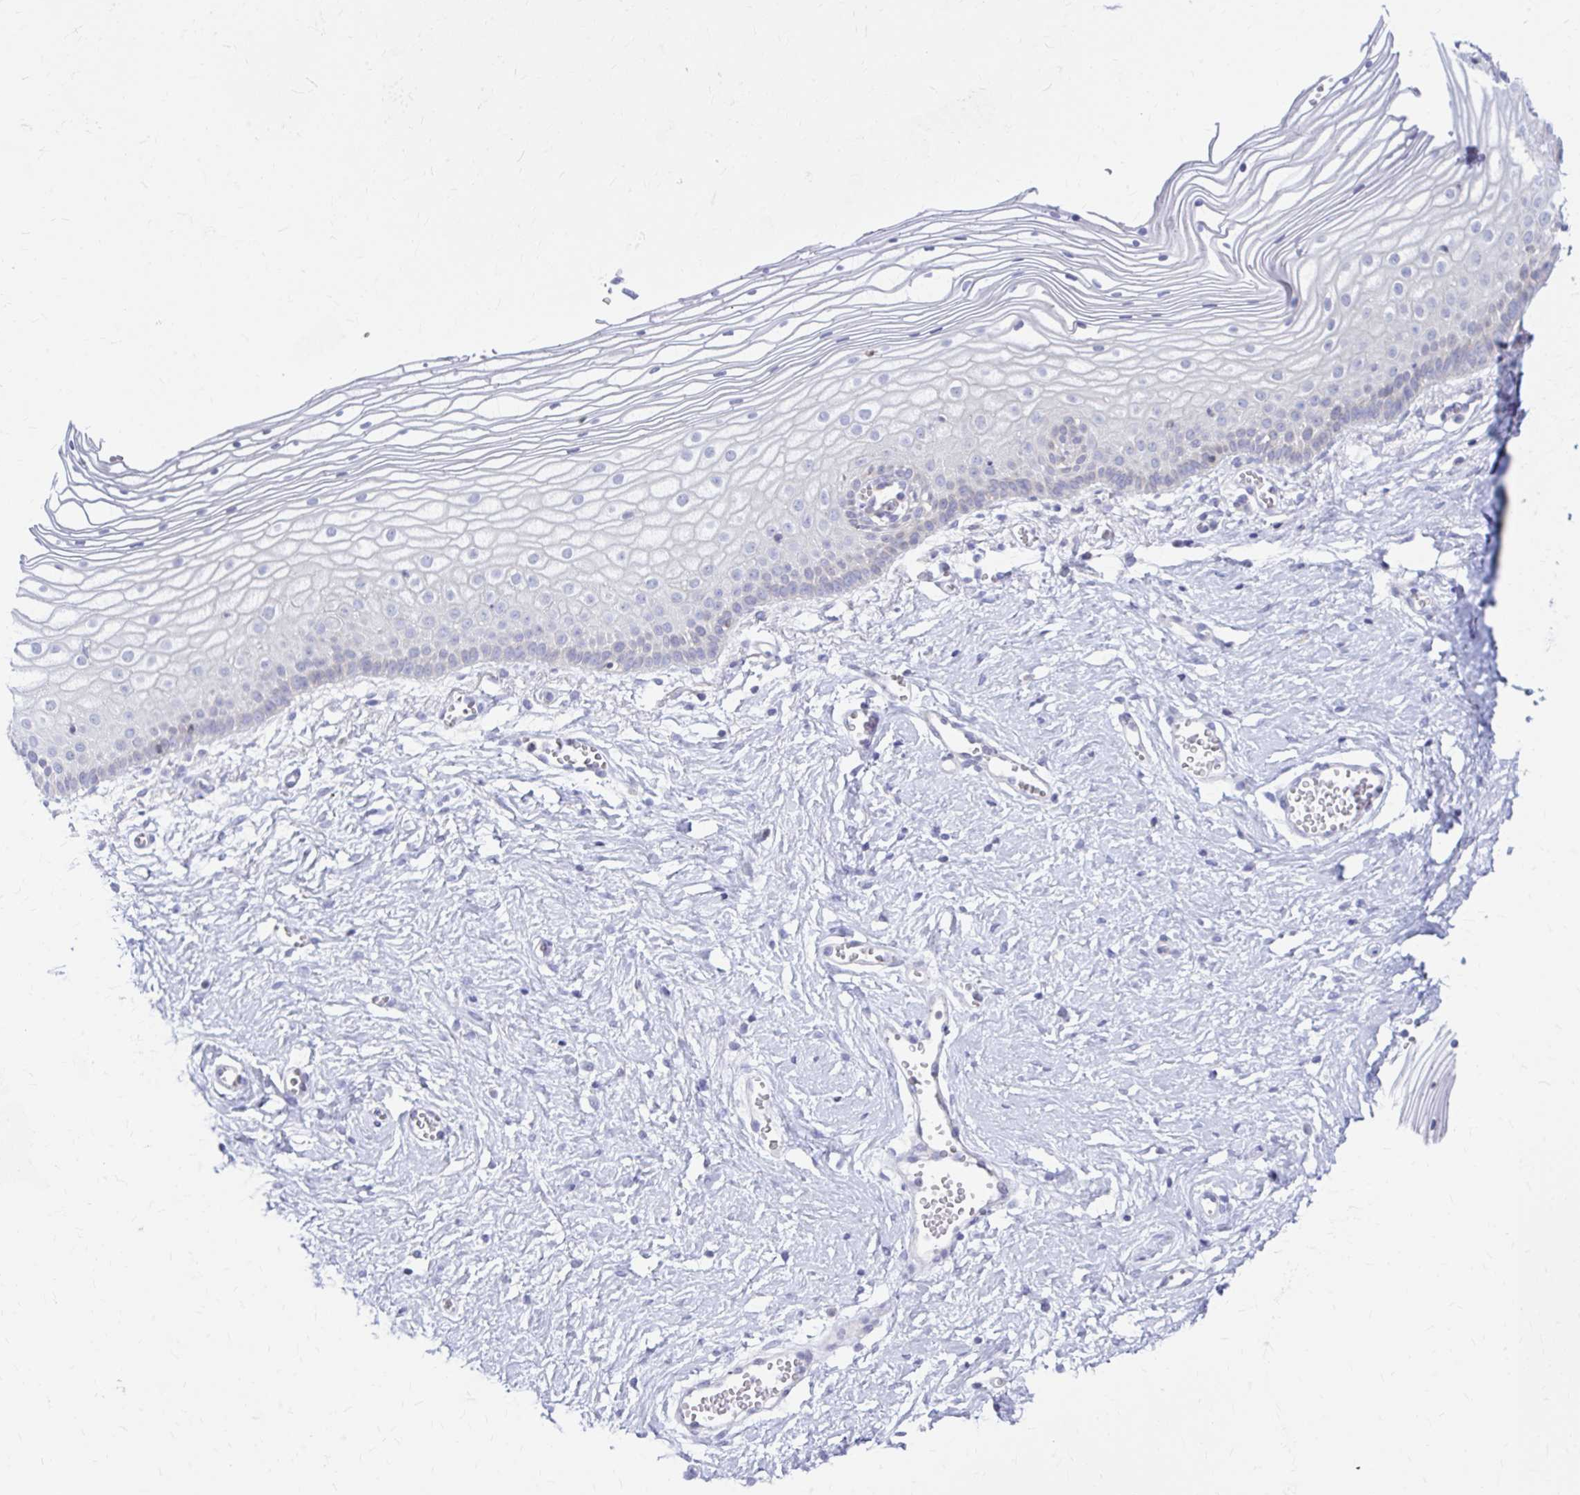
{"staining": {"intensity": "moderate", "quantity": "<25%", "location": "cytoplasmic/membranous"}, "tissue": "vagina", "cell_type": "Squamous epithelial cells", "image_type": "normal", "snomed": [{"axis": "morphology", "description": "Normal tissue, NOS"}, {"axis": "topography", "description": "Vagina"}], "caption": "Immunohistochemistry (IHC) image of benign vagina: vagina stained using immunohistochemistry (IHC) demonstrates low levels of moderate protein expression localized specifically in the cytoplasmic/membranous of squamous epithelial cells, appearing as a cytoplasmic/membranous brown color.", "gene": "RADIL", "patient": {"sex": "female", "age": 56}}